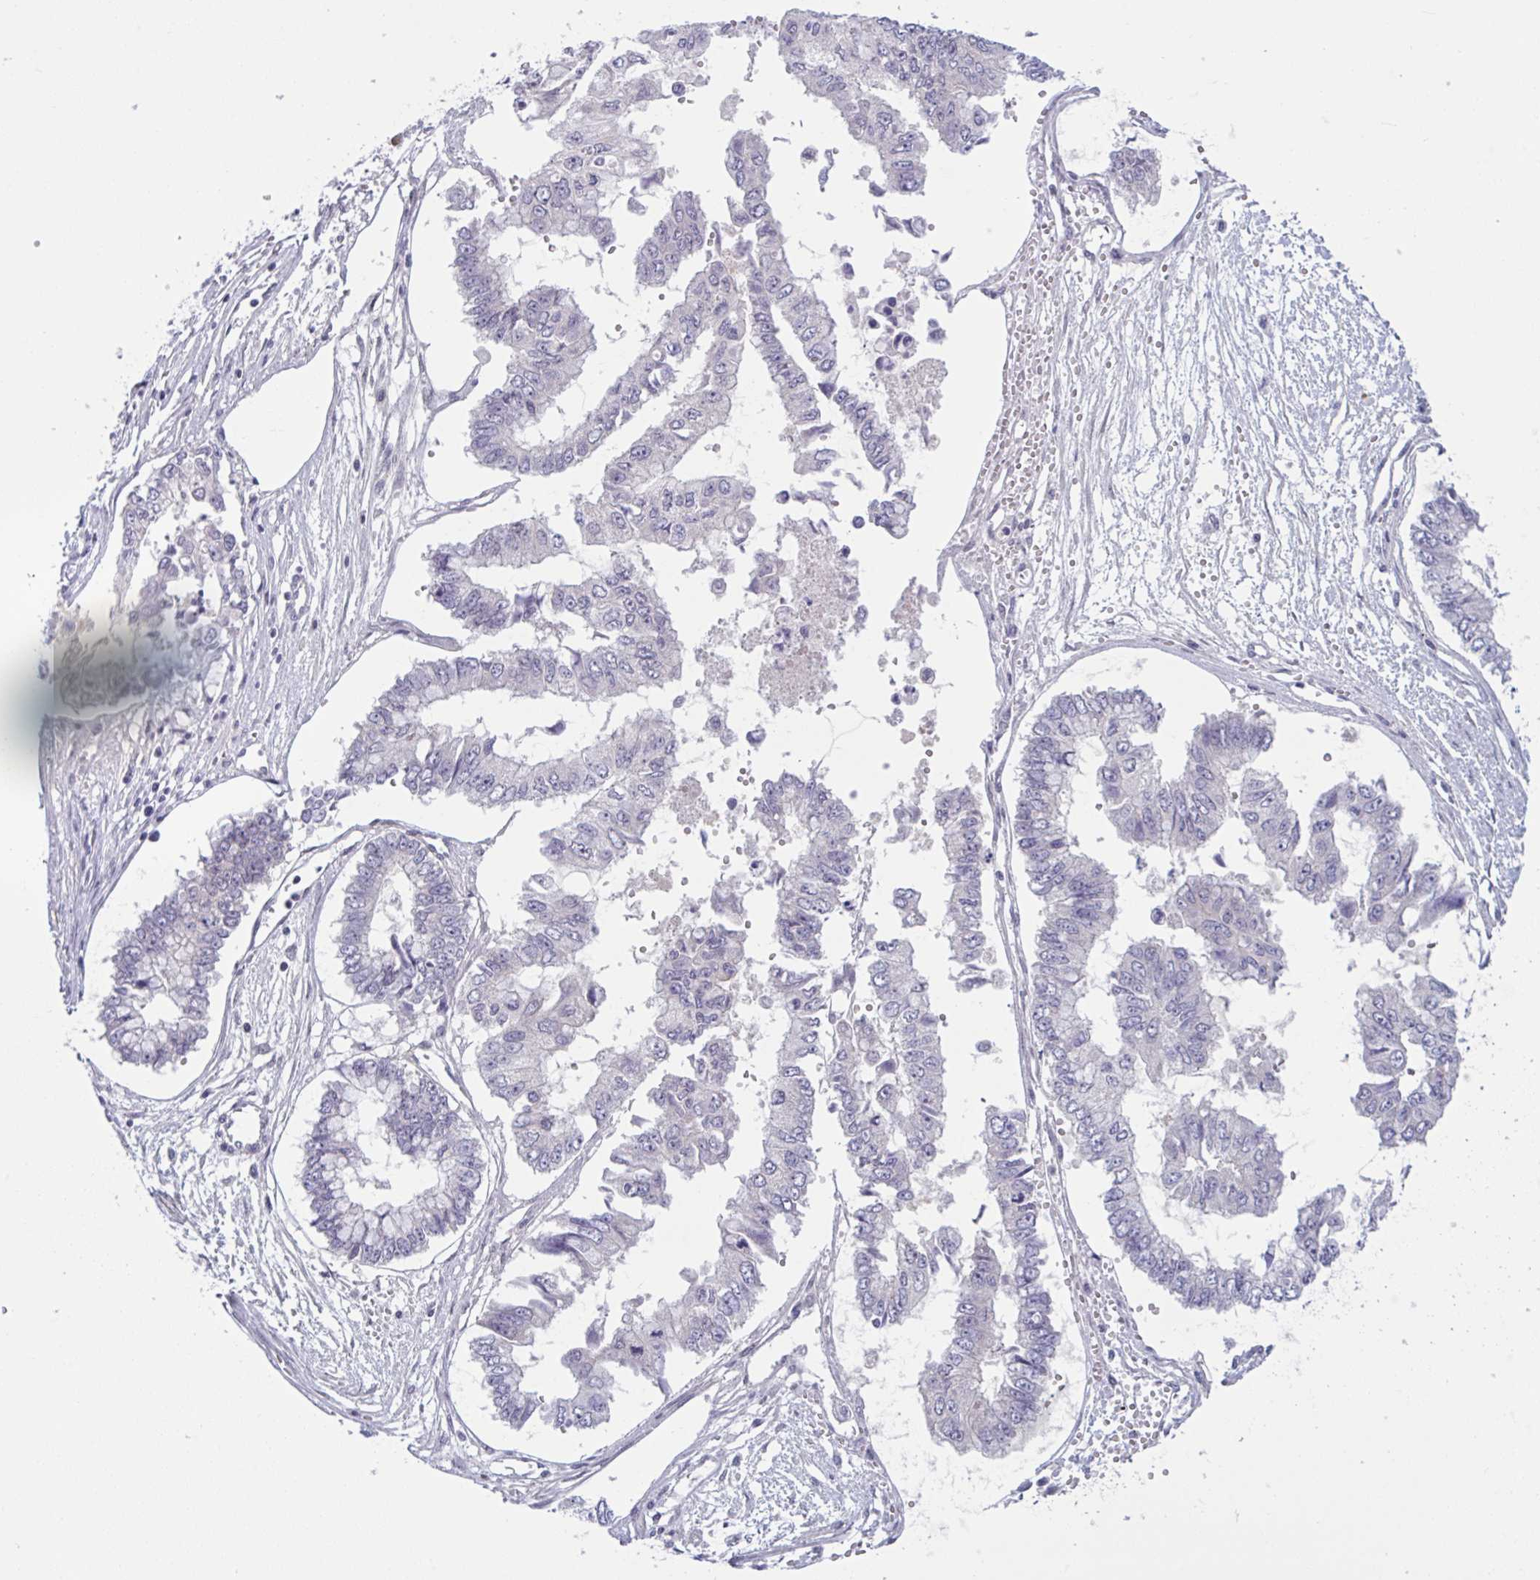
{"staining": {"intensity": "negative", "quantity": "none", "location": "none"}, "tissue": "ovarian cancer", "cell_type": "Tumor cells", "image_type": "cancer", "snomed": [{"axis": "morphology", "description": "Cystadenocarcinoma, mucinous, NOS"}, {"axis": "topography", "description": "Ovary"}], "caption": "A photomicrograph of human ovarian cancer is negative for staining in tumor cells. (DAB (3,3'-diaminobenzidine) IHC visualized using brightfield microscopy, high magnification).", "gene": "TTC7B", "patient": {"sex": "female", "age": 72}}